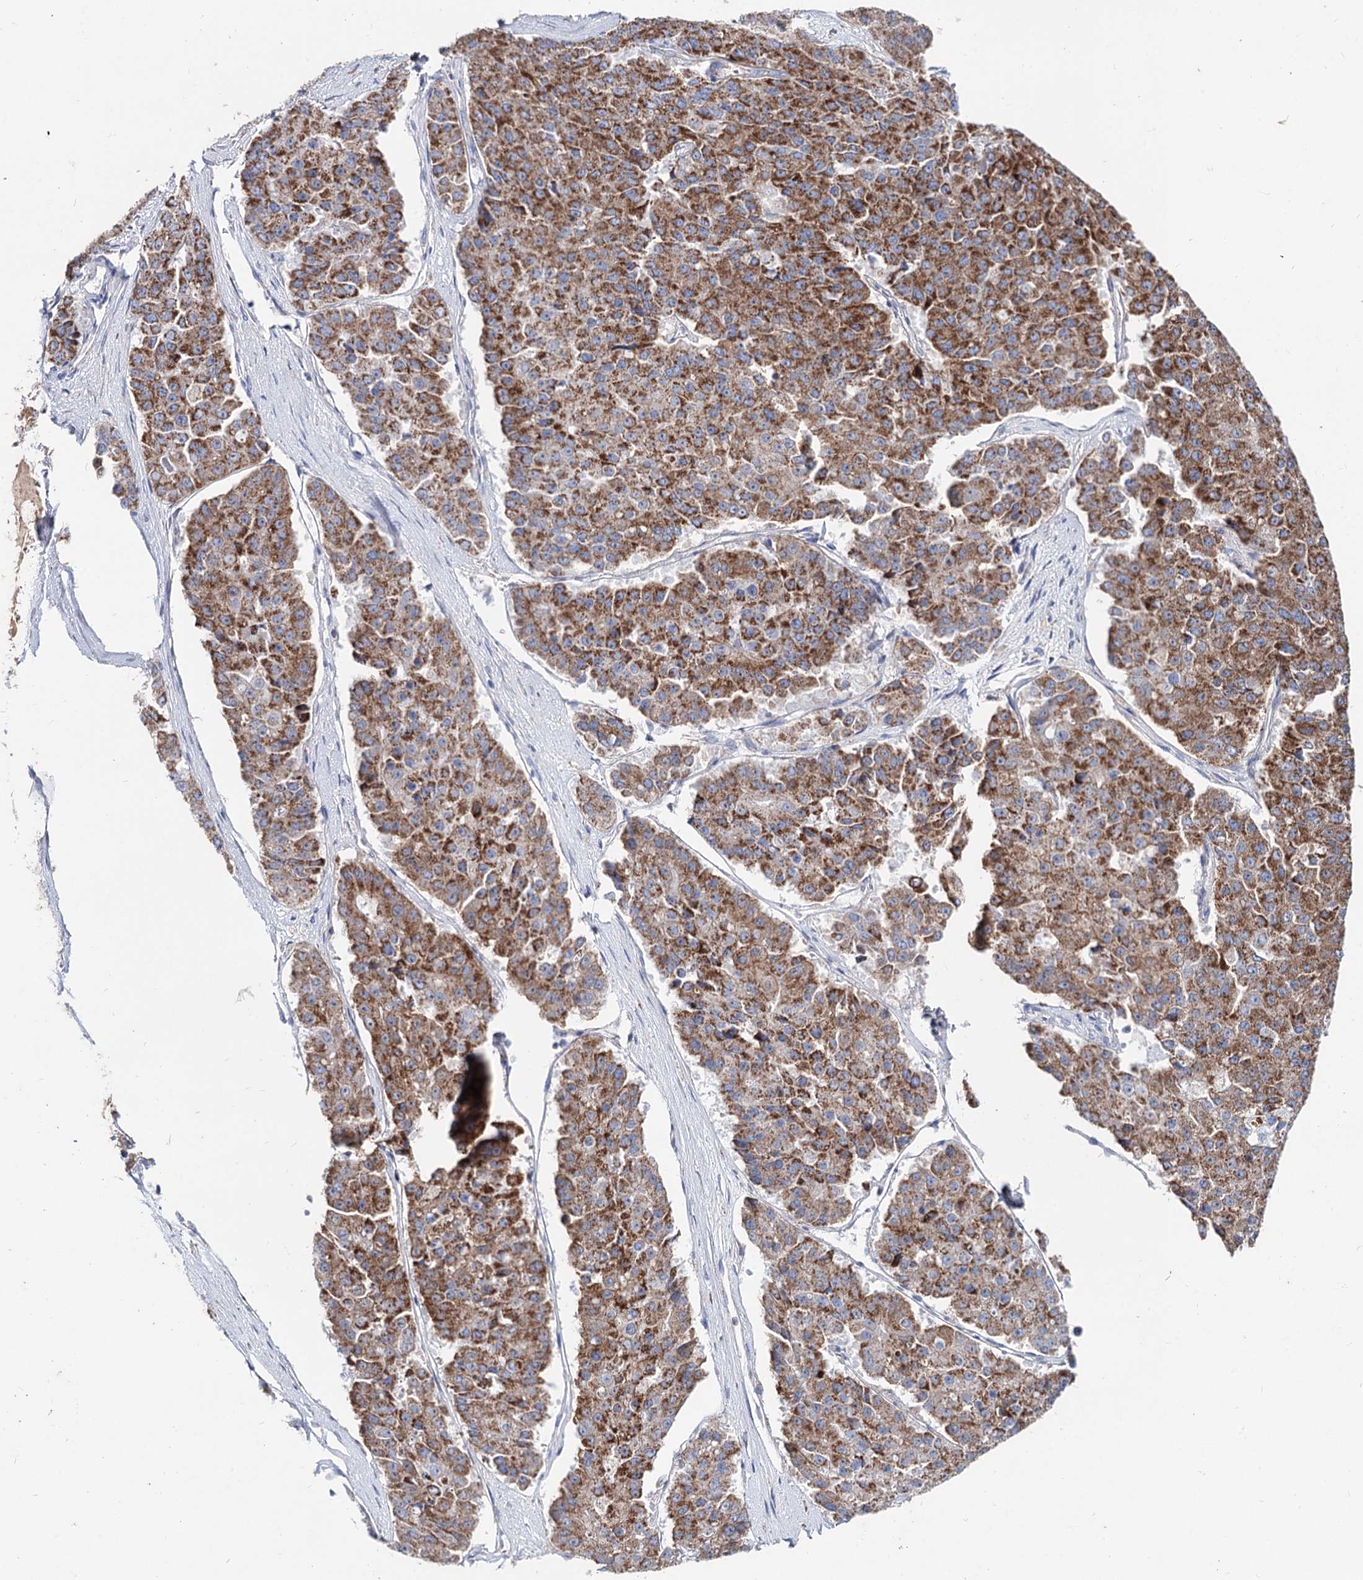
{"staining": {"intensity": "strong", "quantity": "25%-75%", "location": "cytoplasmic/membranous"}, "tissue": "pancreatic cancer", "cell_type": "Tumor cells", "image_type": "cancer", "snomed": [{"axis": "morphology", "description": "Adenocarcinoma, NOS"}, {"axis": "topography", "description": "Pancreas"}], "caption": "Immunohistochemical staining of pancreatic adenocarcinoma shows high levels of strong cytoplasmic/membranous protein staining in approximately 25%-75% of tumor cells.", "gene": "MCCC2", "patient": {"sex": "male", "age": 50}}